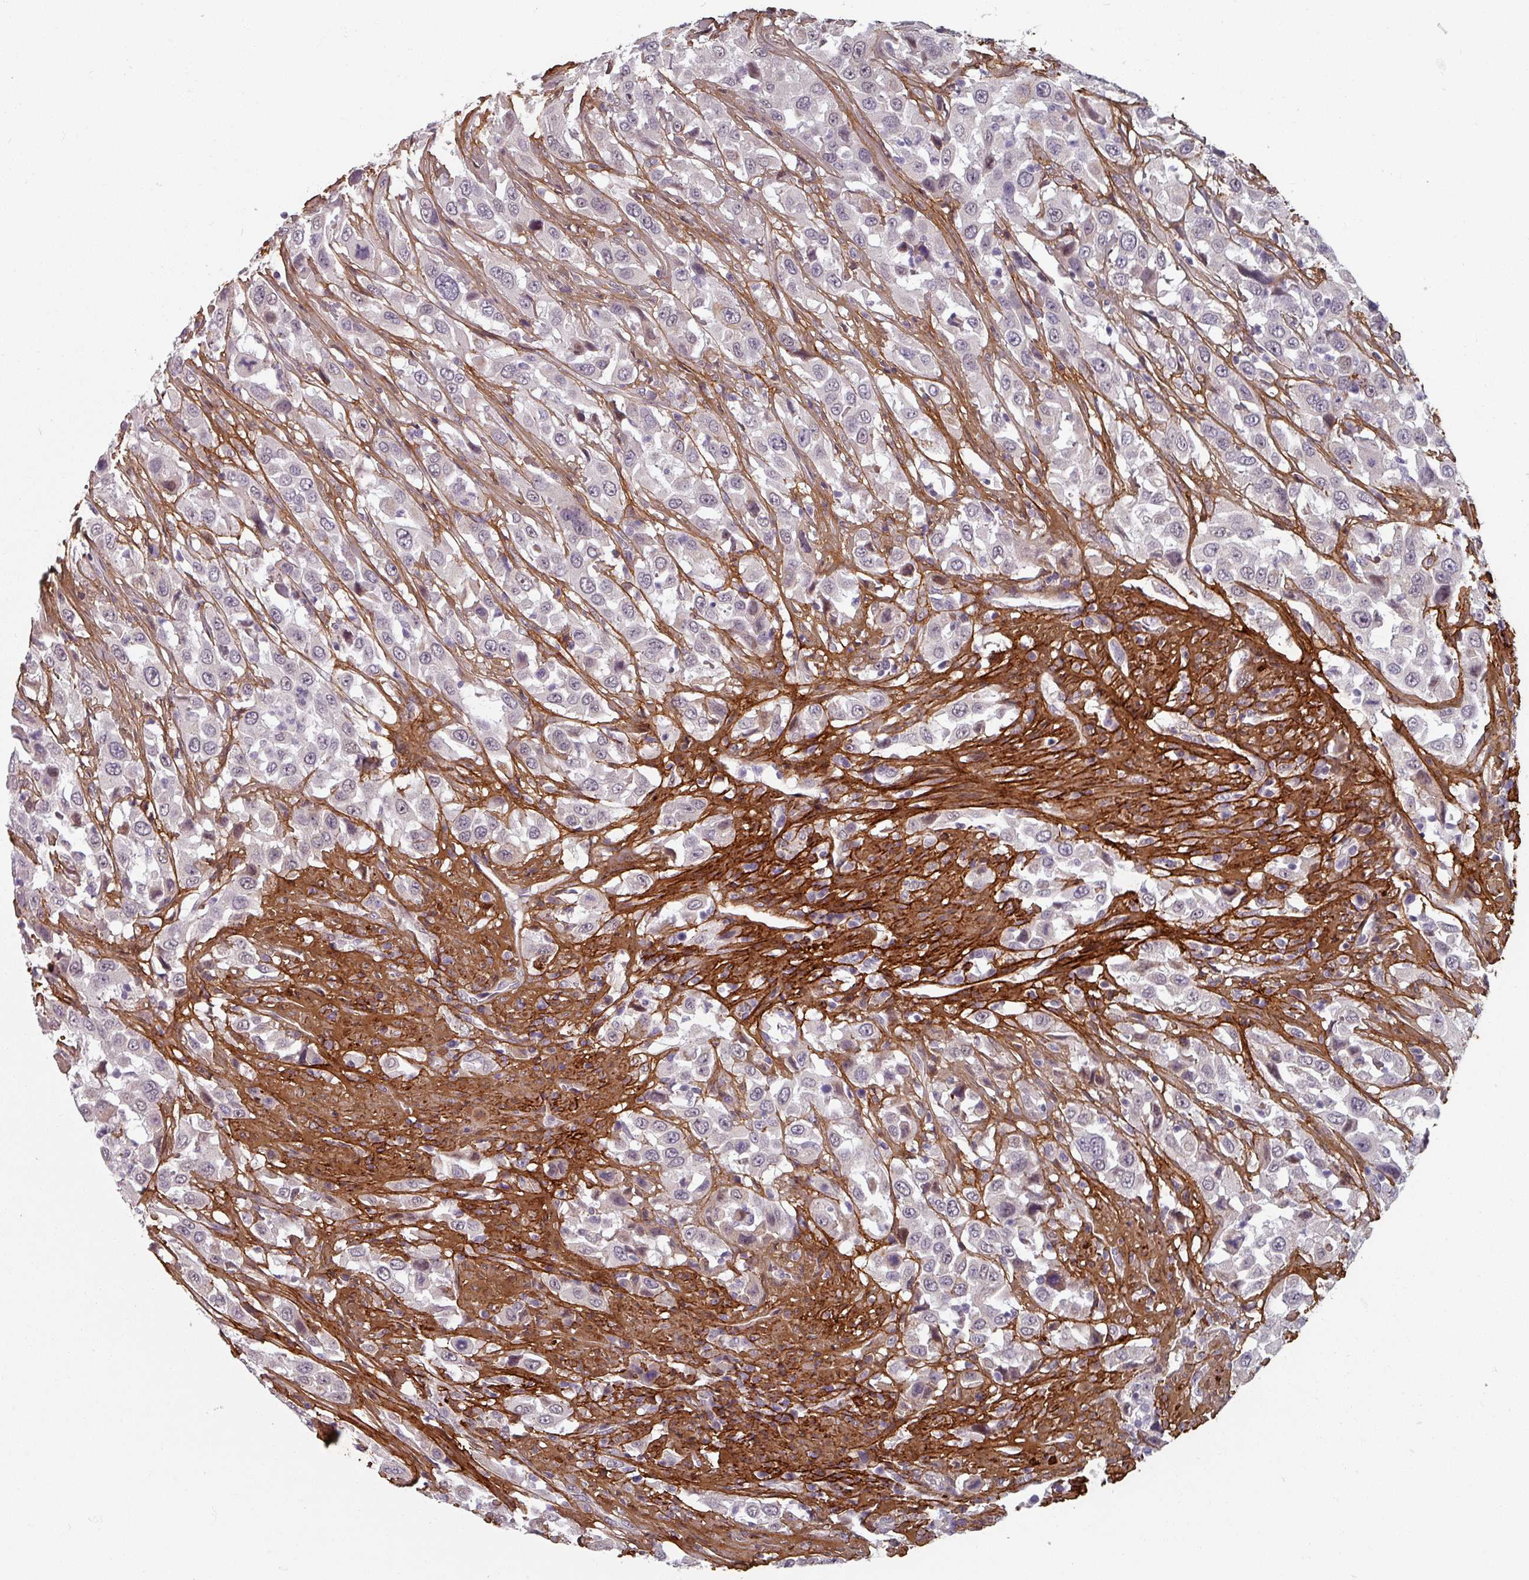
{"staining": {"intensity": "negative", "quantity": "none", "location": "none"}, "tissue": "urothelial cancer", "cell_type": "Tumor cells", "image_type": "cancer", "snomed": [{"axis": "morphology", "description": "Urothelial carcinoma, High grade"}, {"axis": "topography", "description": "Urinary bladder"}], "caption": "A micrograph of high-grade urothelial carcinoma stained for a protein displays no brown staining in tumor cells.", "gene": "CYB5RL", "patient": {"sex": "male", "age": 61}}